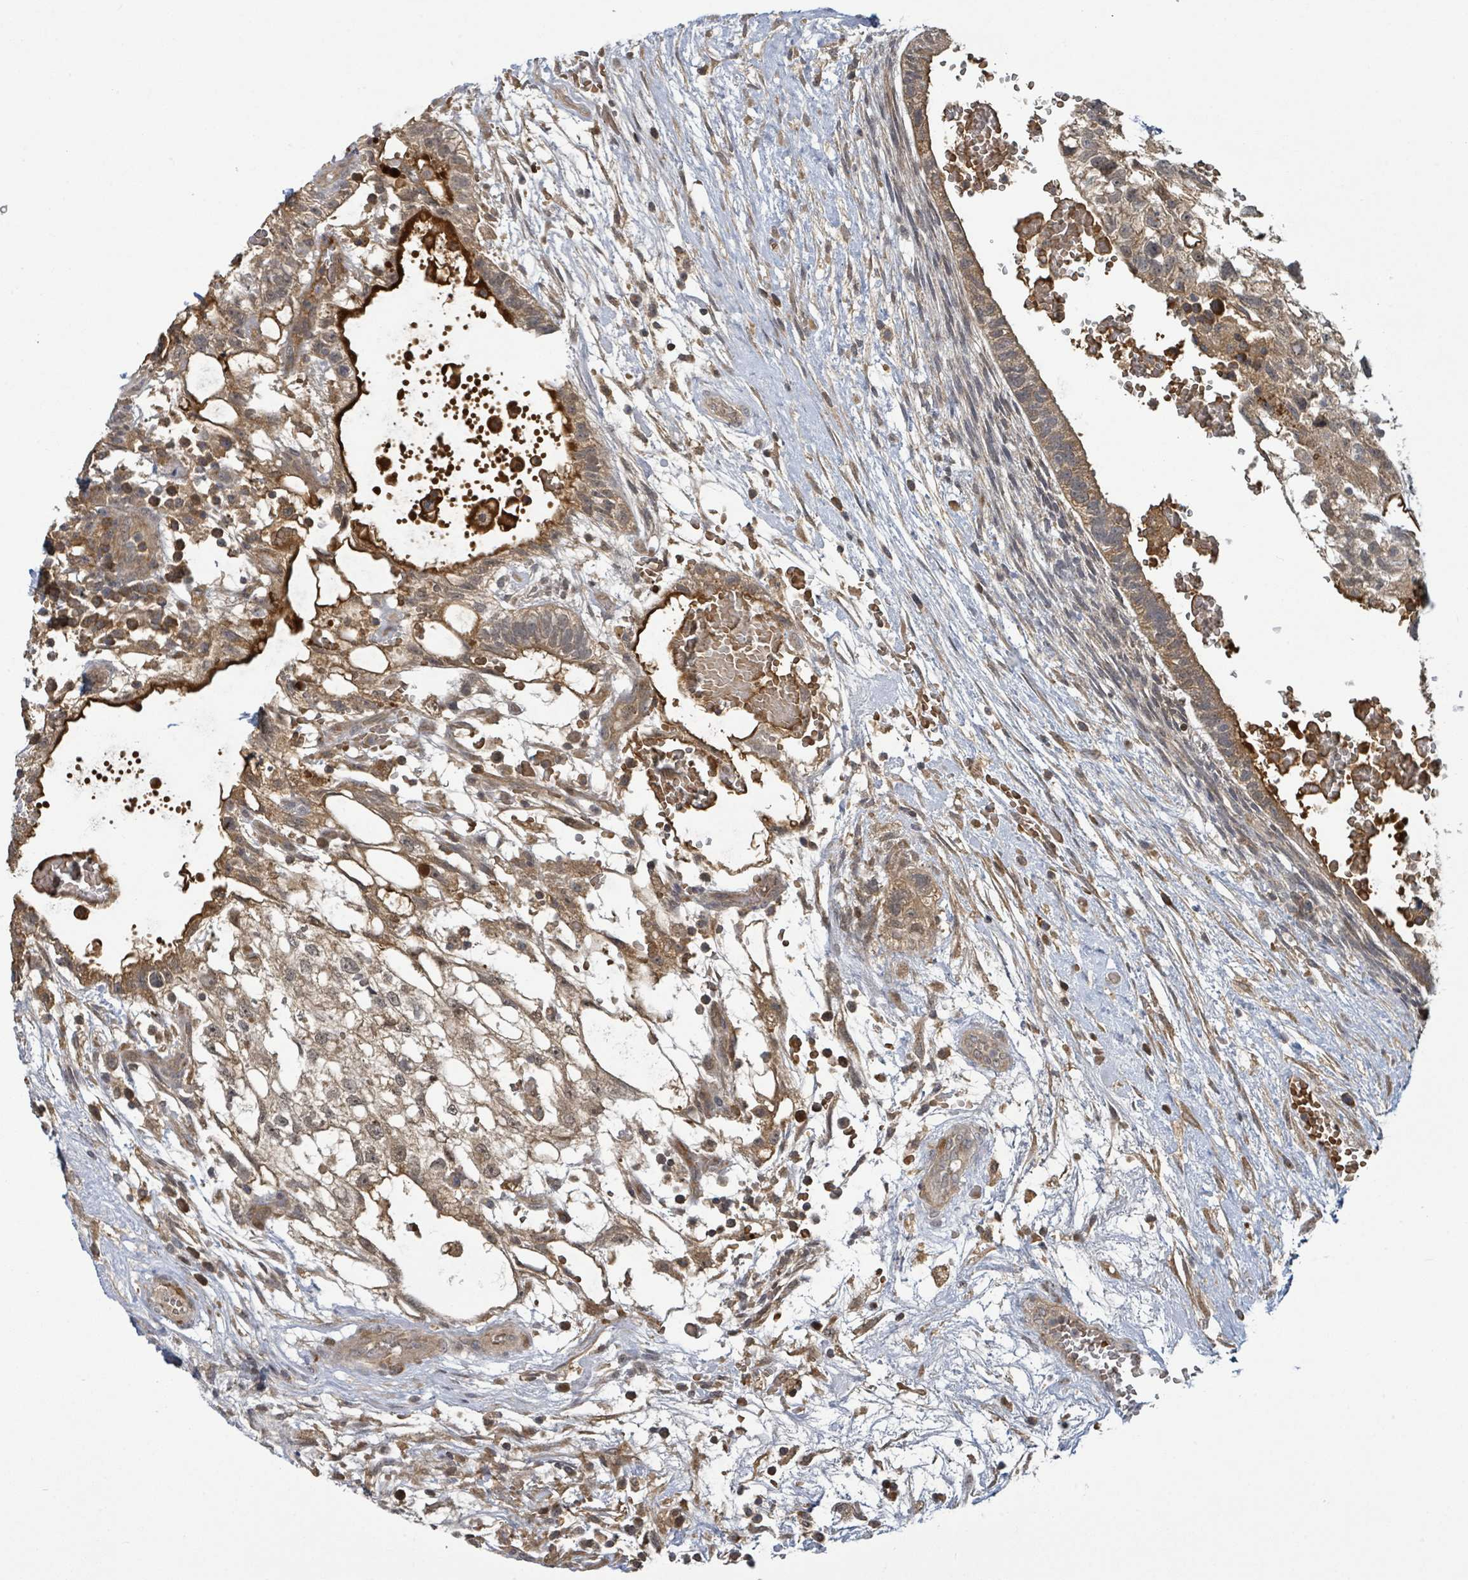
{"staining": {"intensity": "moderate", "quantity": "<25%", "location": "cytoplasmic/membranous"}, "tissue": "testis cancer", "cell_type": "Tumor cells", "image_type": "cancer", "snomed": [{"axis": "morphology", "description": "Normal tissue, NOS"}, {"axis": "morphology", "description": "Carcinoma, Embryonal, NOS"}, {"axis": "topography", "description": "Testis"}], "caption": "Protein positivity by IHC shows moderate cytoplasmic/membranous expression in about <25% of tumor cells in embryonal carcinoma (testis). The staining was performed using DAB (3,3'-diaminobenzidine) to visualize the protein expression in brown, while the nuclei were stained in blue with hematoxylin (Magnification: 20x).", "gene": "ITGA11", "patient": {"sex": "male", "age": 32}}